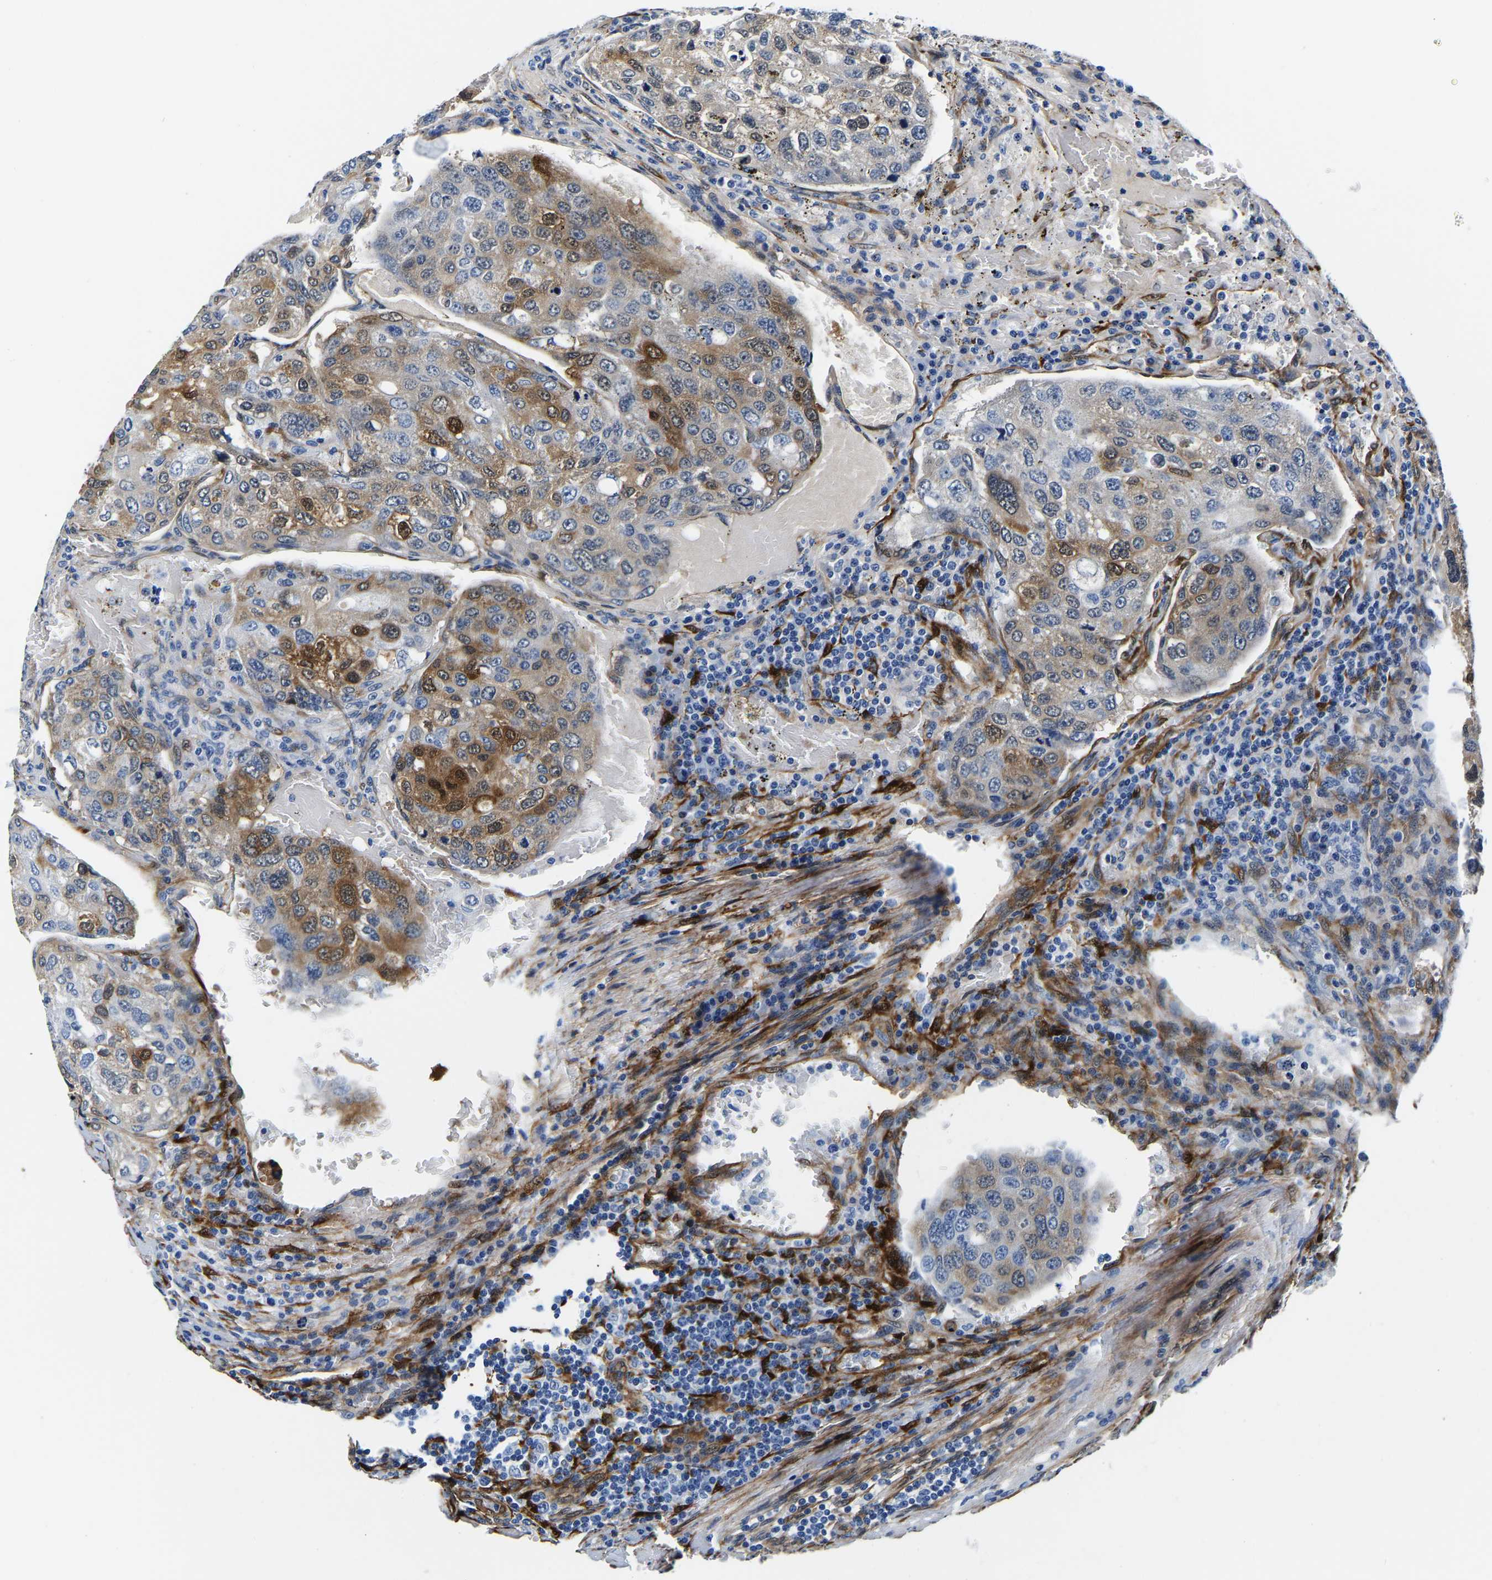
{"staining": {"intensity": "moderate", "quantity": "25%-75%", "location": "cytoplasmic/membranous,nuclear"}, "tissue": "urothelial cancer", "cell_type": "Tumor cells", "image_type": "cancer", "snomed": [{"axis": "morphology", "description": "Urothelial carcinoma, High grade"}, {"axis": "topography", "description": "Lymph node"}, {"axis": "topography", "description": "Urinary bladder"}], "caption": "Protein positivity by immunohistochemistry exhibits moderate cytoplasmic/membranous and nuclear expression in about 25%-75% of tumor cells in high-grade urothelial carcinoma.", "gene": "S100A13", "patient": {"sex": "male", "age": 51}}